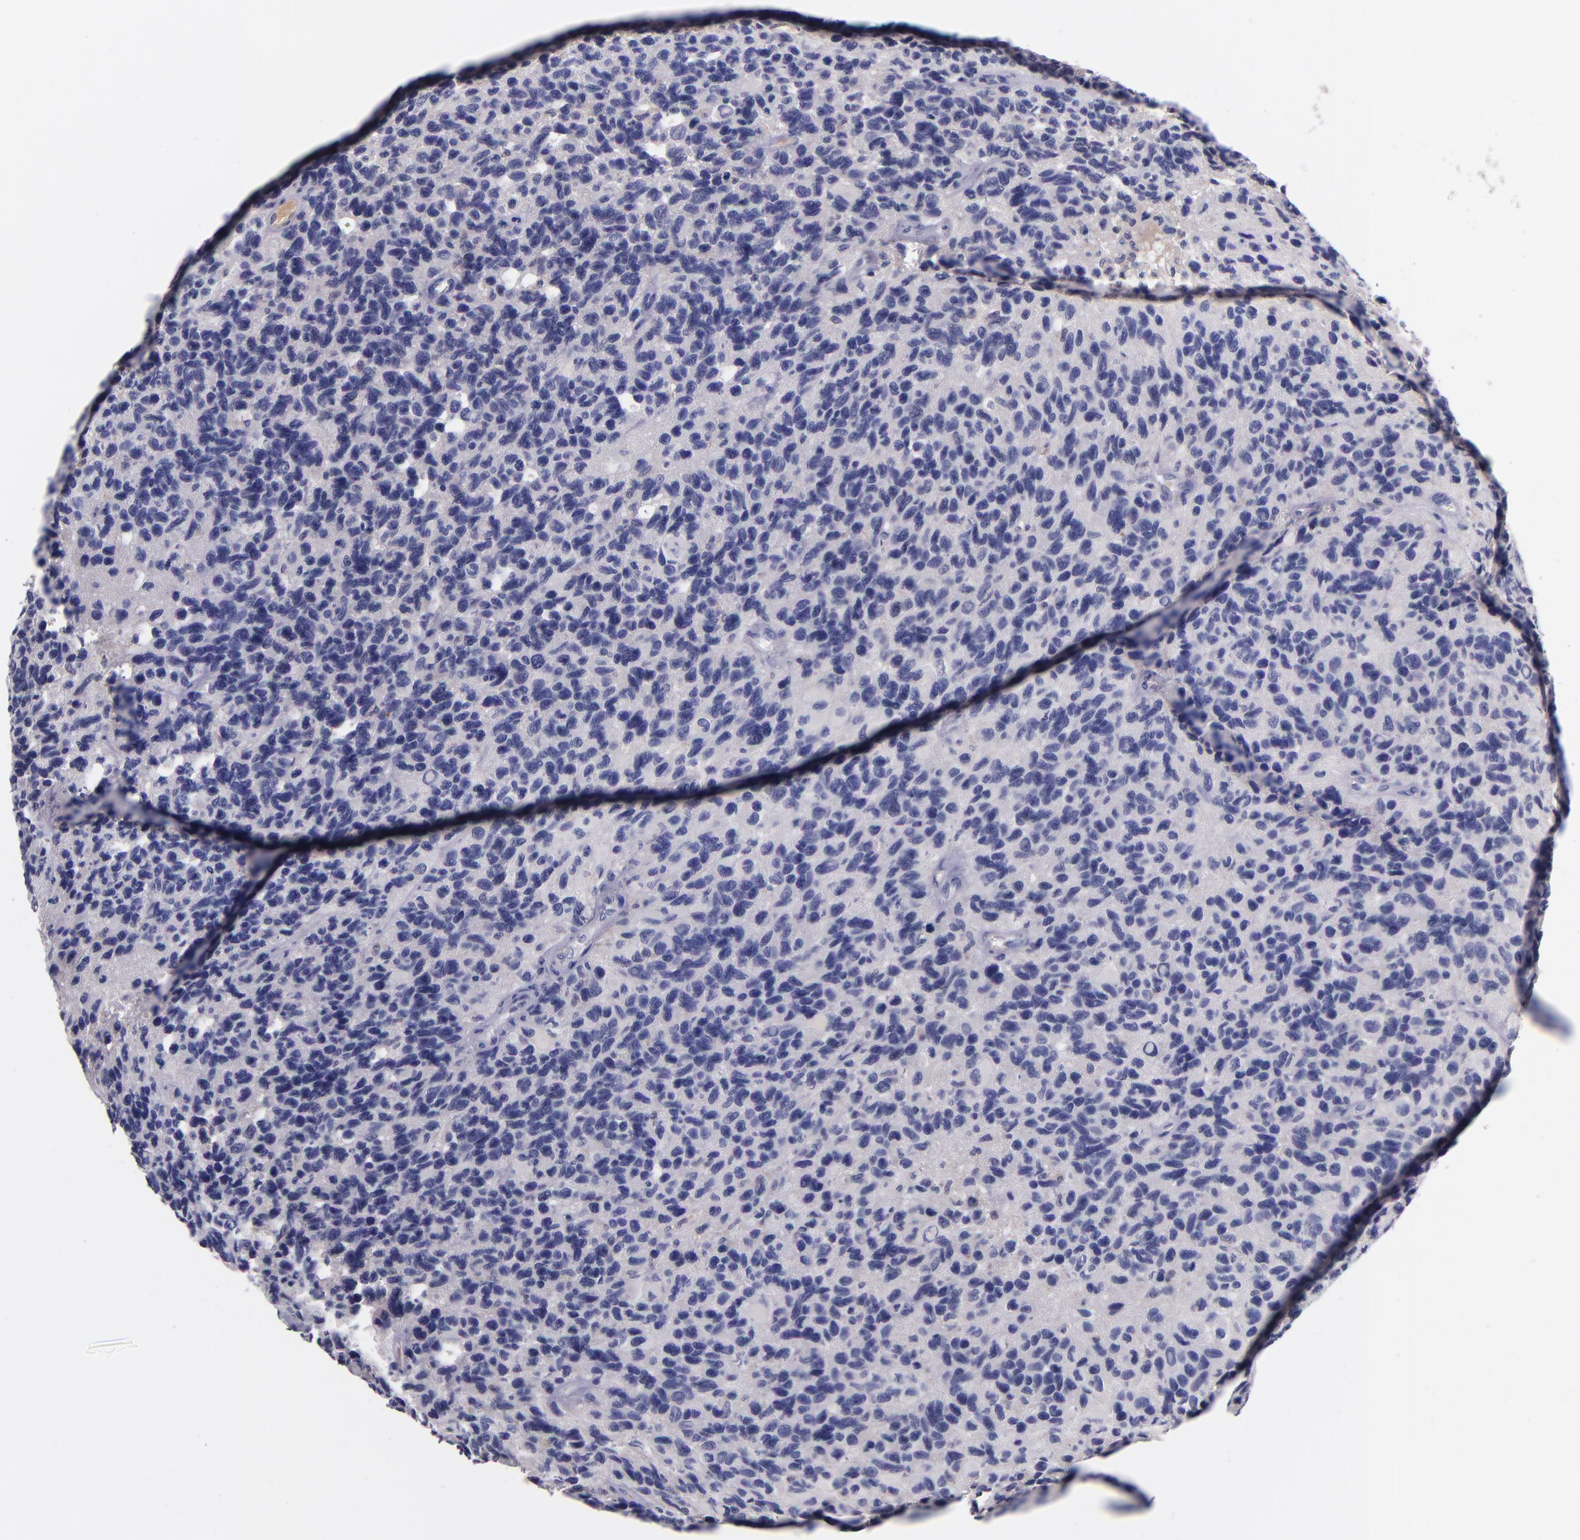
{"staining": {"intensity": "negative", "quantity": "none", "location": "none"}, "tissue": "glioma", "cell_type": "Tumor cells", "image_type": "cancer", "snomed": [{"axis": "morphology", "description": "Glioma, malignant, High grade"}, {"axis": "topography", "description": "Brain"}], "caption": "There is no significant positivity in tumor cells of glioma.", "gene": "RBP4", "patient": {"sex": "male", "age": 77}}